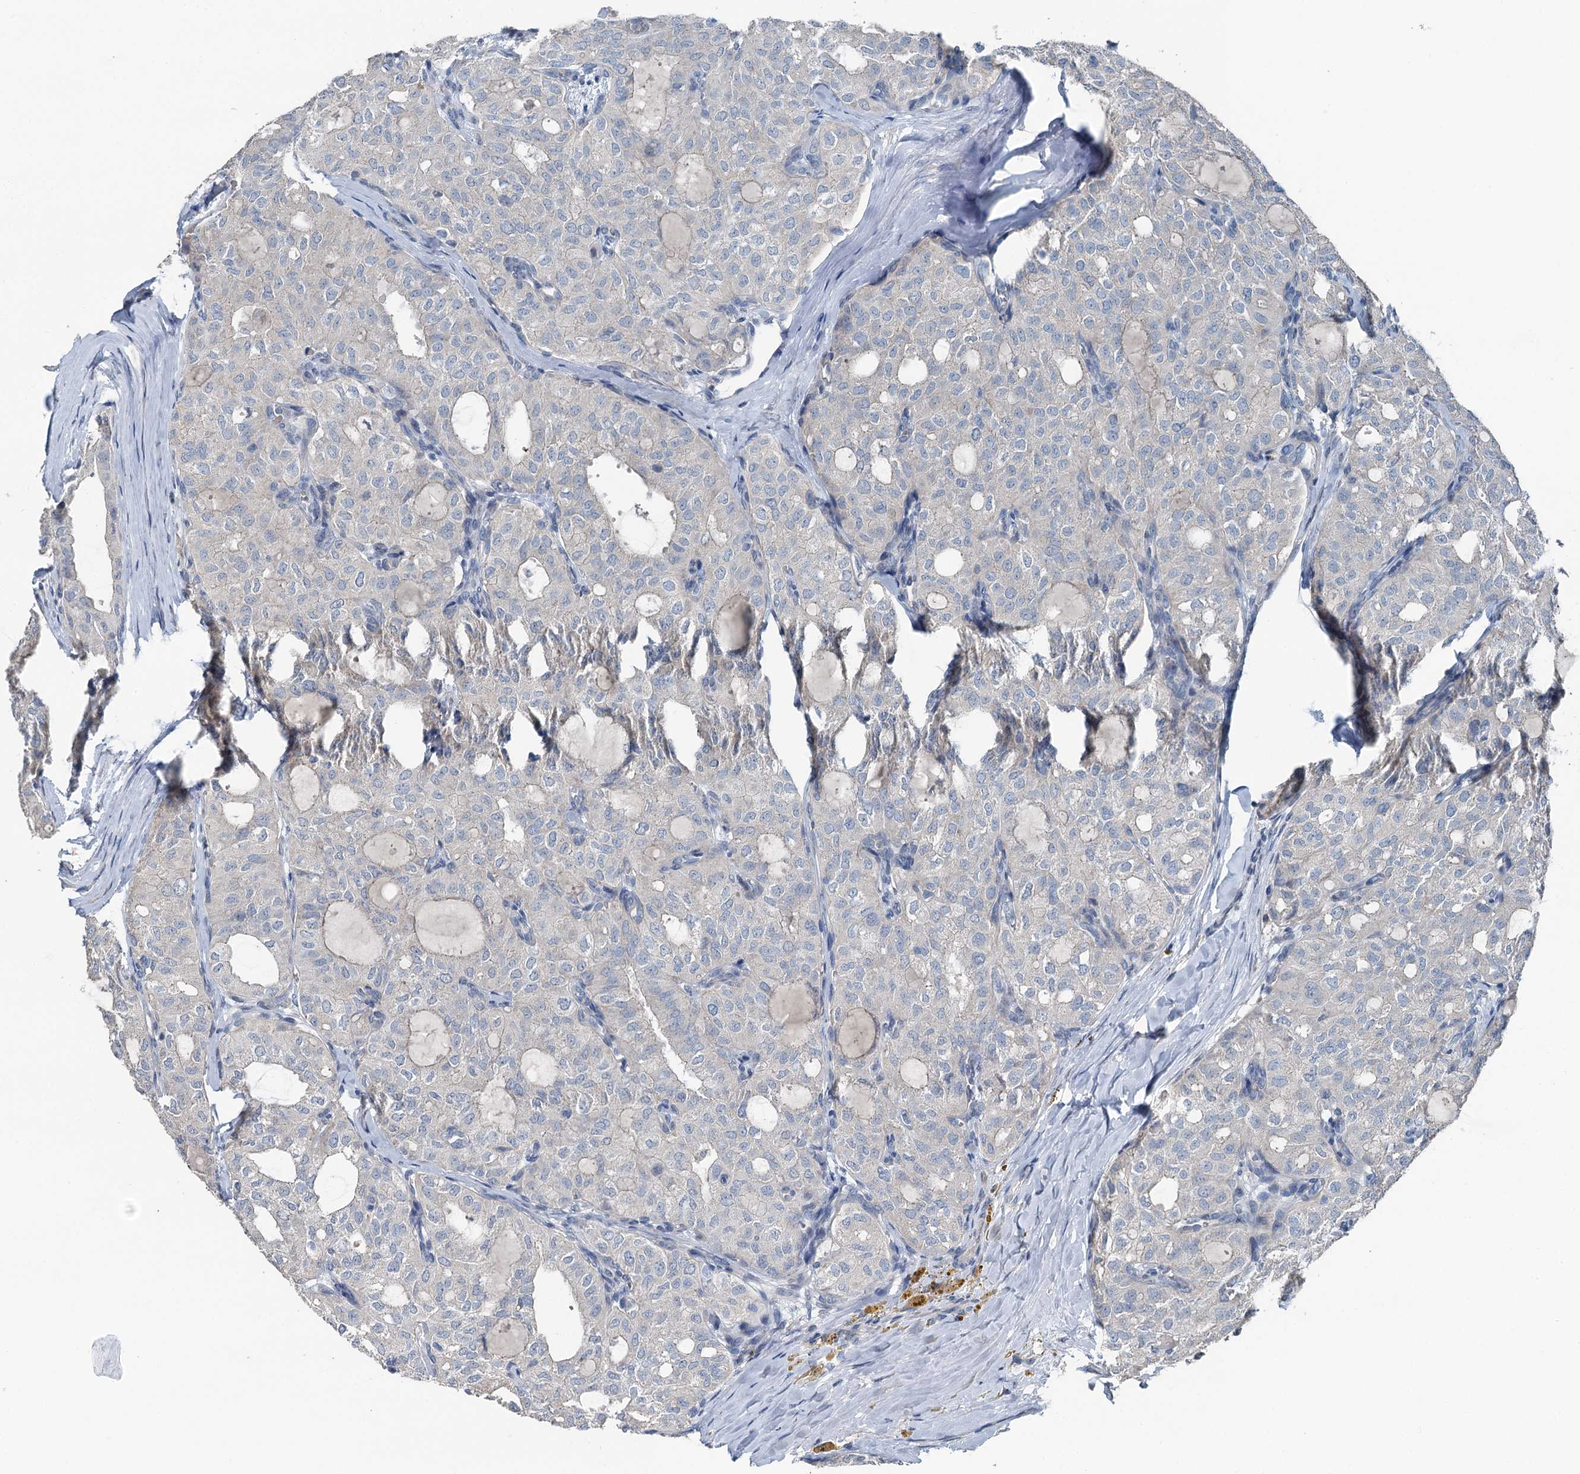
{"staining": {"intensity": "negative", "quantity": "none", "location": "none"}, "tissue": "thyroid cancer", "cell_type": "Tumor cells", "image_type": "cancer", "snomed": [{"axis": "morphology", "description": "Follicular adenoma carcinoma, NOS"}, {"axis": "topography", "description": "Thyroid gland"}], "caption": "There is no significant expression in tumor cells of follicular adenoma carcinoma (thyroid).", "gene": "C6orf120", "patient": {"sex": "male", "age": 75}}